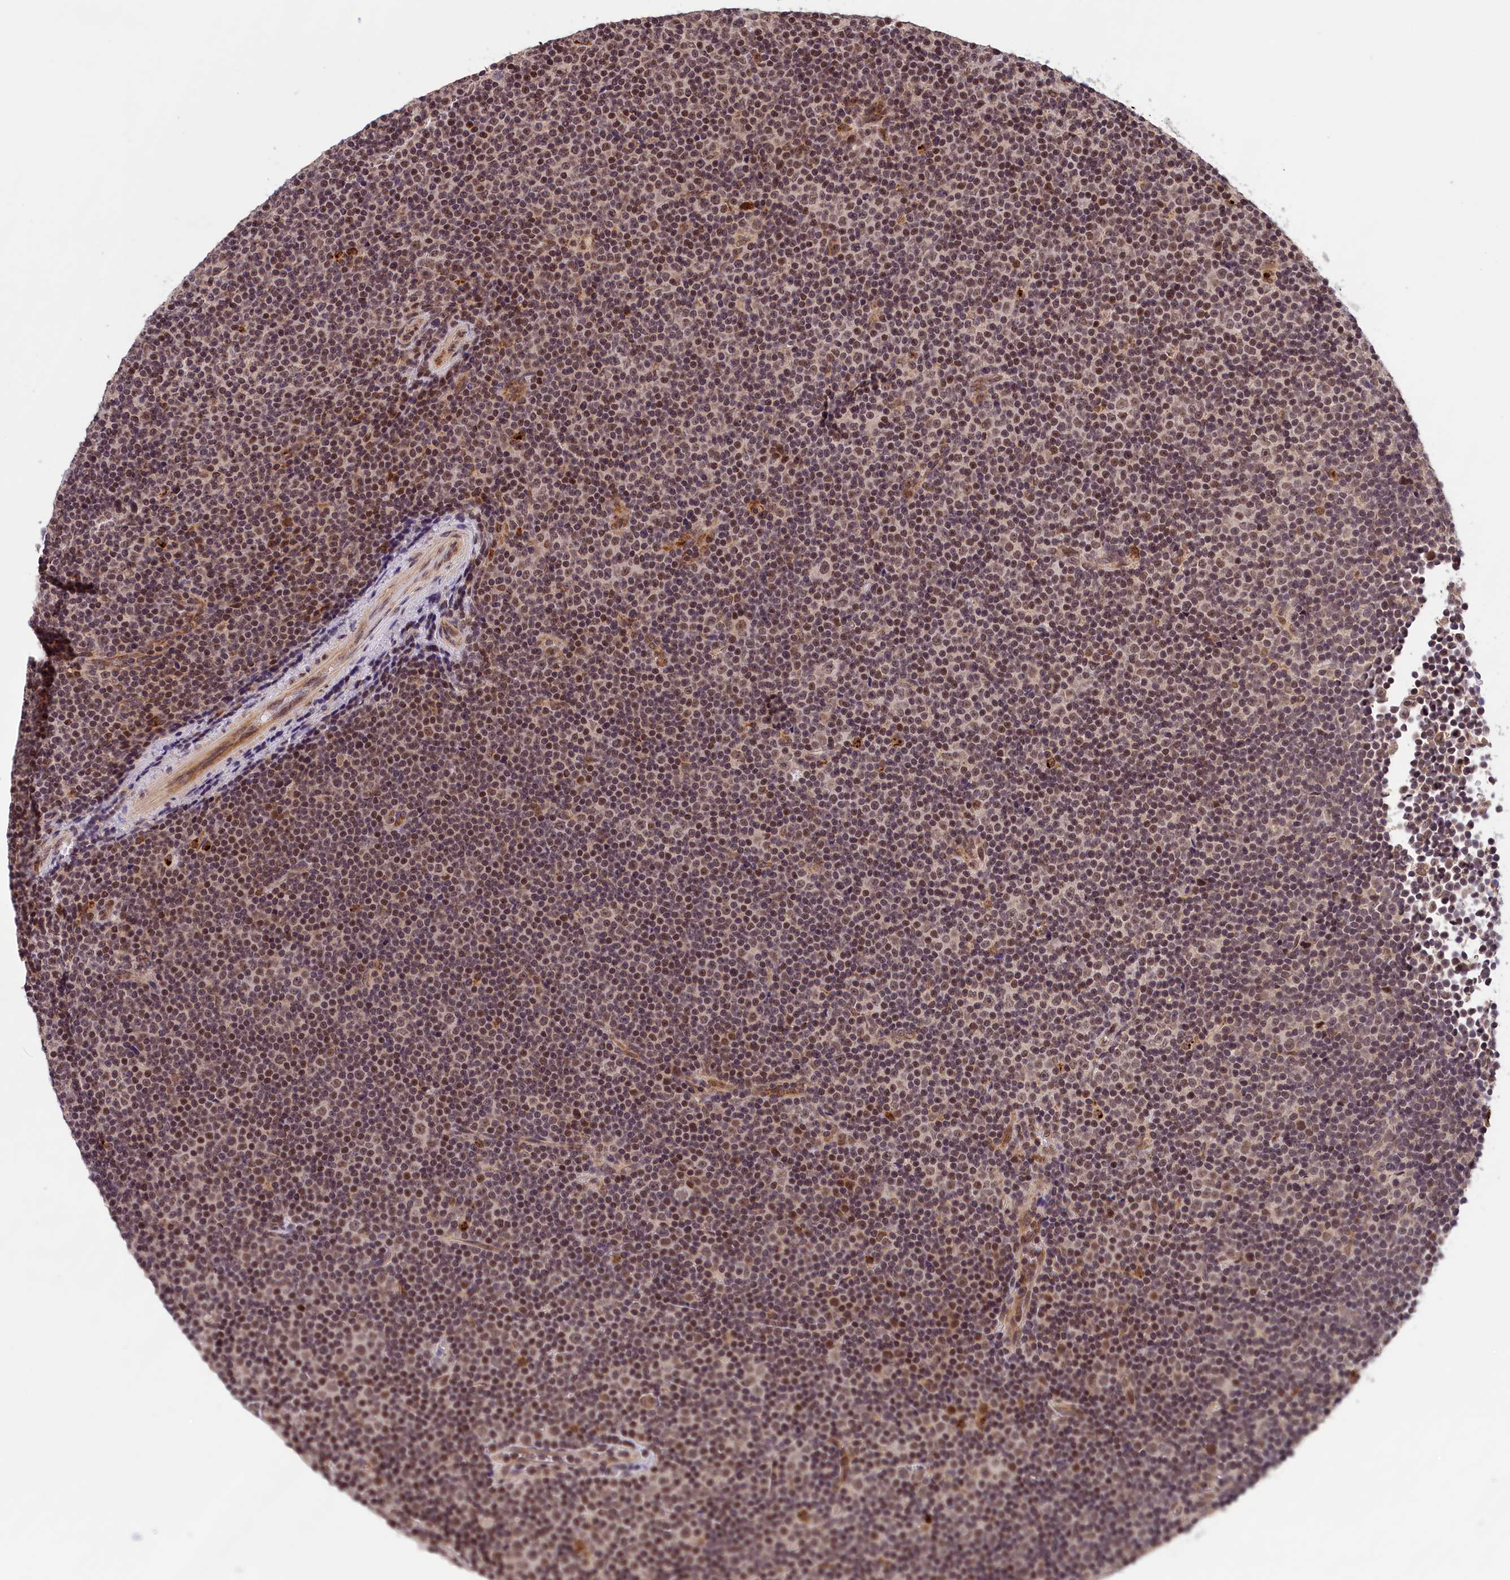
{"staining": {"intensity": "moderate", "quantity": "25%-75%", "location": "nuclear"}, "tissue": "lymphoma", "cell_type": "Tumor cells", "image_type": "cancer", "snomed": [{"axis": "morphology", "description": "Malignant lymphoma, non-Hodgkin's type, Low grade"}, {"axis": "topography", "description": "Lymph node"}], "caption": "A medium amount of moderate nuclear expression is seen in approximately 25%-75% of tumor cells in low-grade malignant lymphoma, non-Hodgkin's type tissue.", "gene": "KCNK6", "patient": {"sex": "female", "age": 67}}